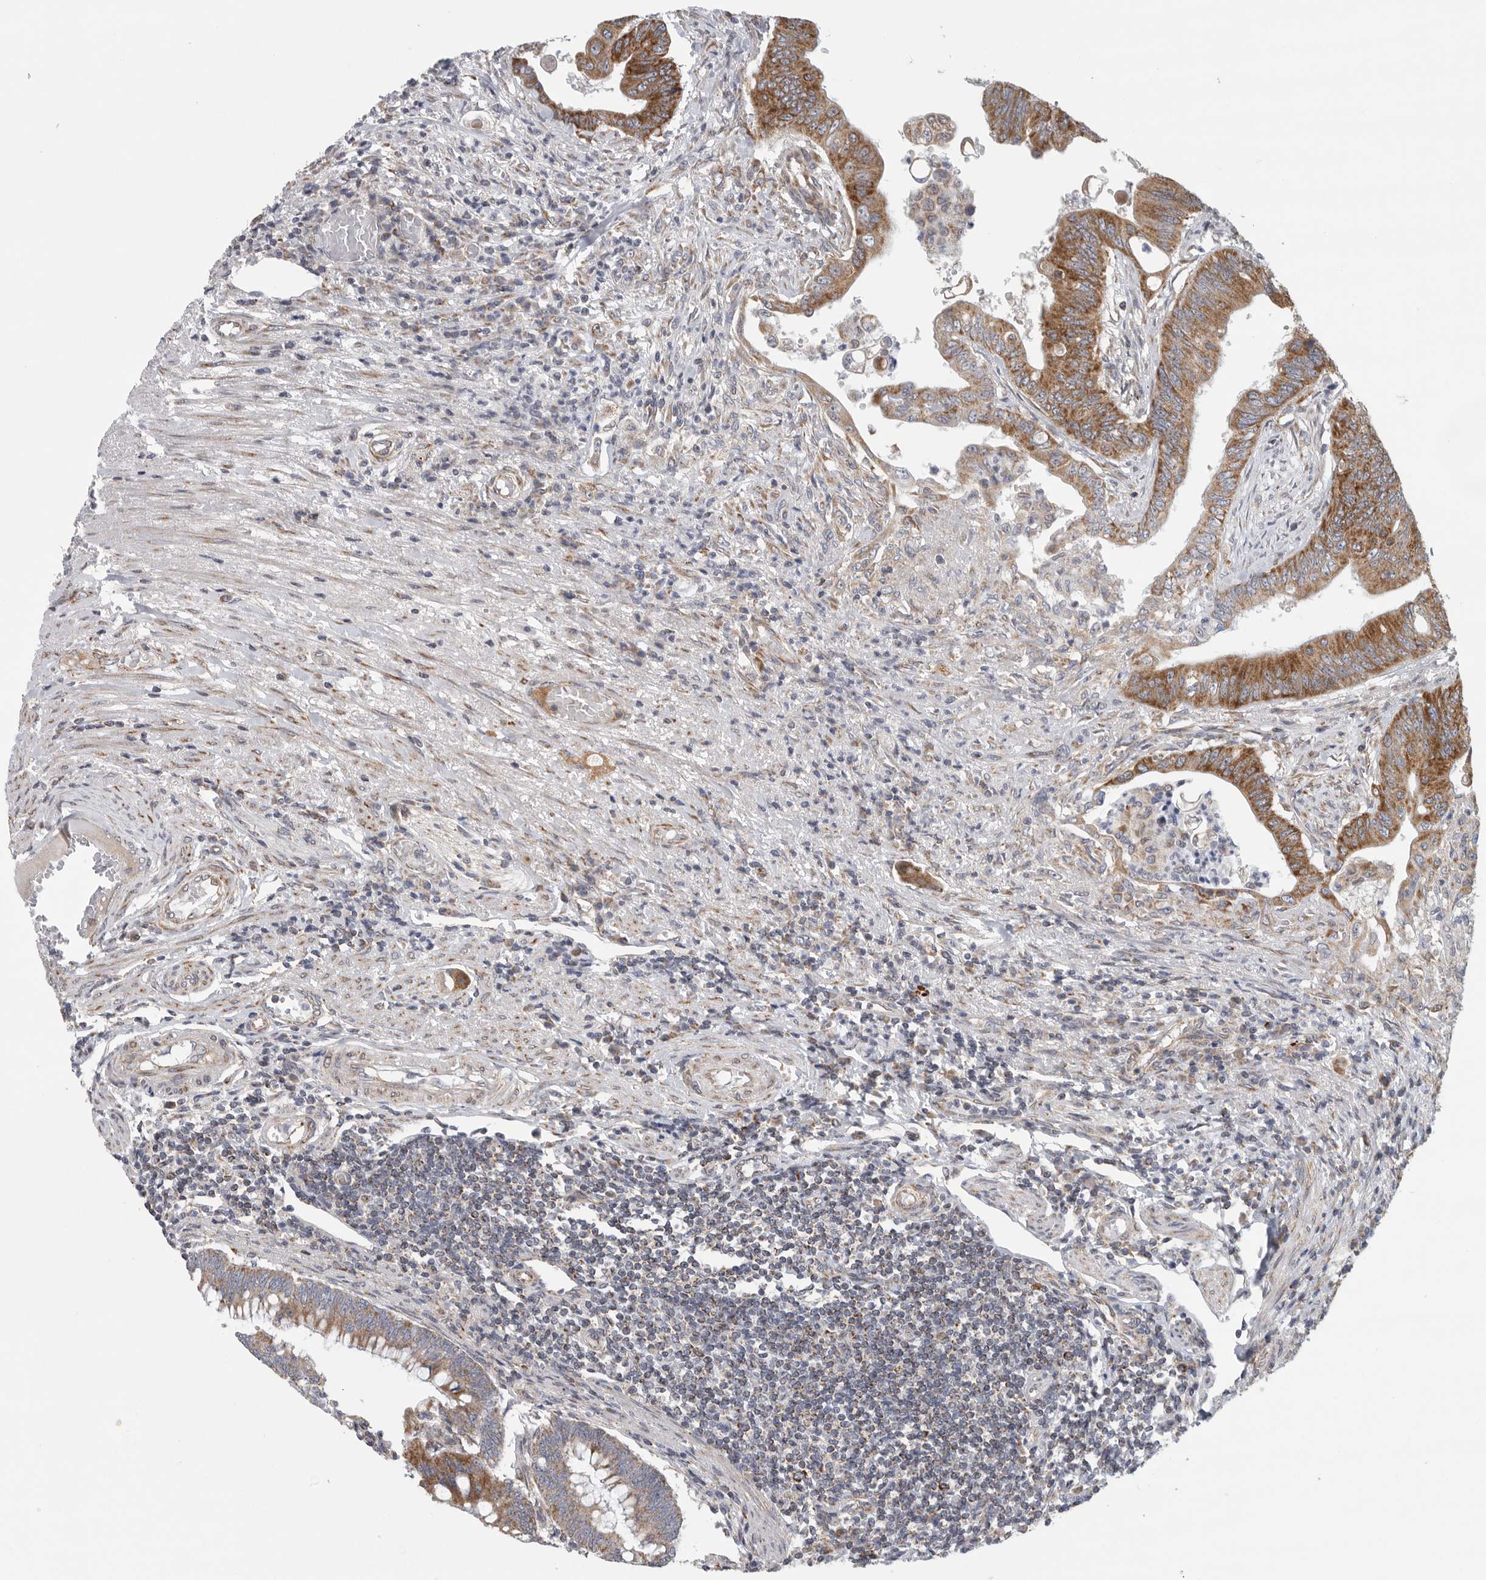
{"staining": {"intensity": "moderate", "quantity": ">75%", "location": "cytoplasmic/membranous"}, "tissue": "colorectal cancer", "cell_type": "Tumor cells", "image_type": "cancer", "snomed": [{"axis": "morphology", "description": "Adenoma, NOS"}, {"axis": "morphology", "description": "Adenocarcinoma, NOS"}, {"axis": "topography", "description": "Colon"}], "caption": "Brown immunohistochemical staining in adenoma (colorectal) reveals moderate cytoplasmic/membranous staining in about >75% of tumor cells. Nuclei are stained in blue.", "gene": "FKBP8", "patient": {"sex": "male", "age": 79}}